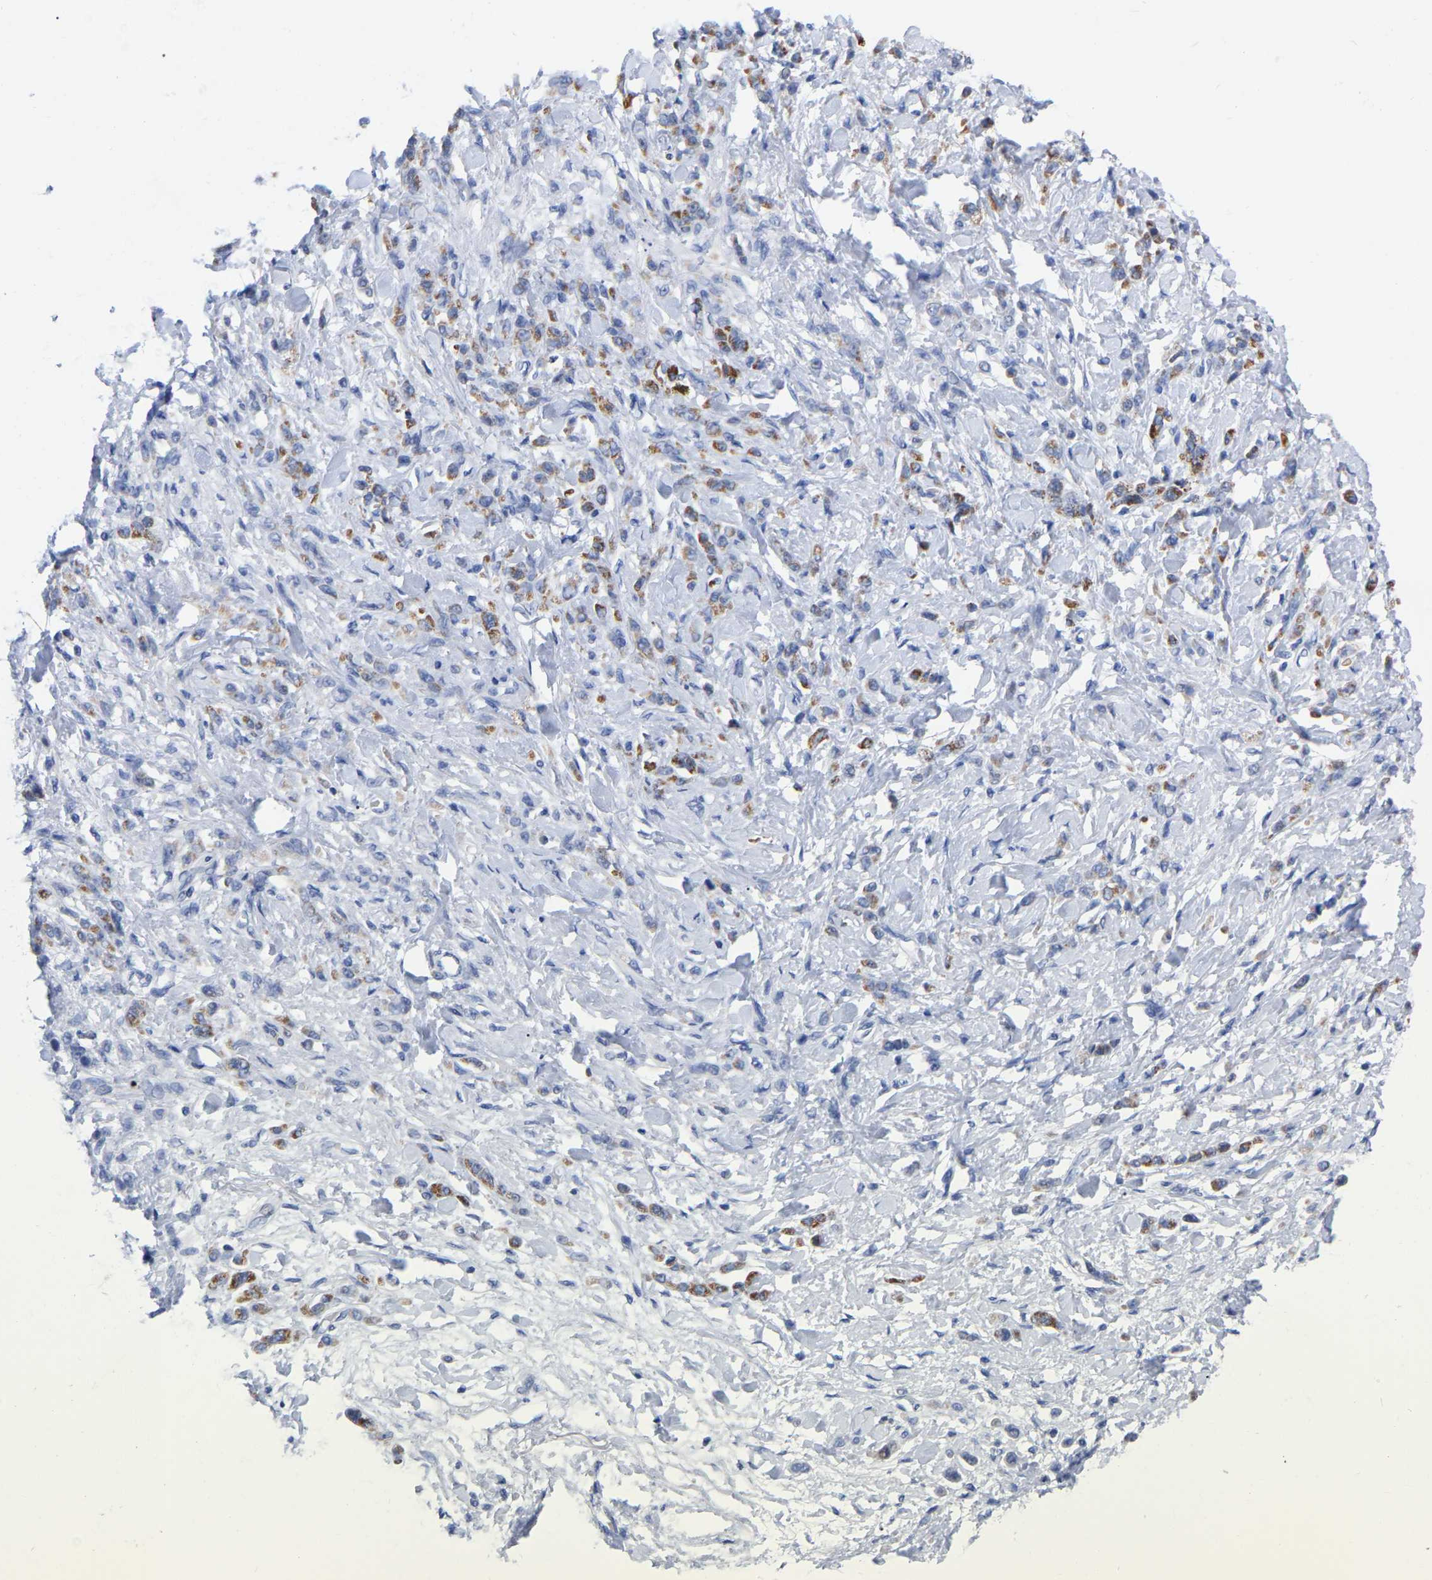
{"staining": {"intensity": "moderate", "quantity": ">75%", "location": "cytoplasmic/membranous"}, "tissue": "stomach cancer", "cell_type": "Tumor cells", "image_type": "cancer", "snomed": [{"axis": "morphology", "description": "Normal tissue, NOS"}, {"axis": "morphology", "description": "Adenocarcinoma, NOS"}, {"axis": "topography", "description": "Stomach"}], "caption": "Adenocarcinoma (stomach) stained with a brown dye shows moderate cytoplasmic/membranous positive positivity in approximately >75% of tumor cells.", "gene": "ZNF629", "patient": {"sex": "male", "age": 82}}